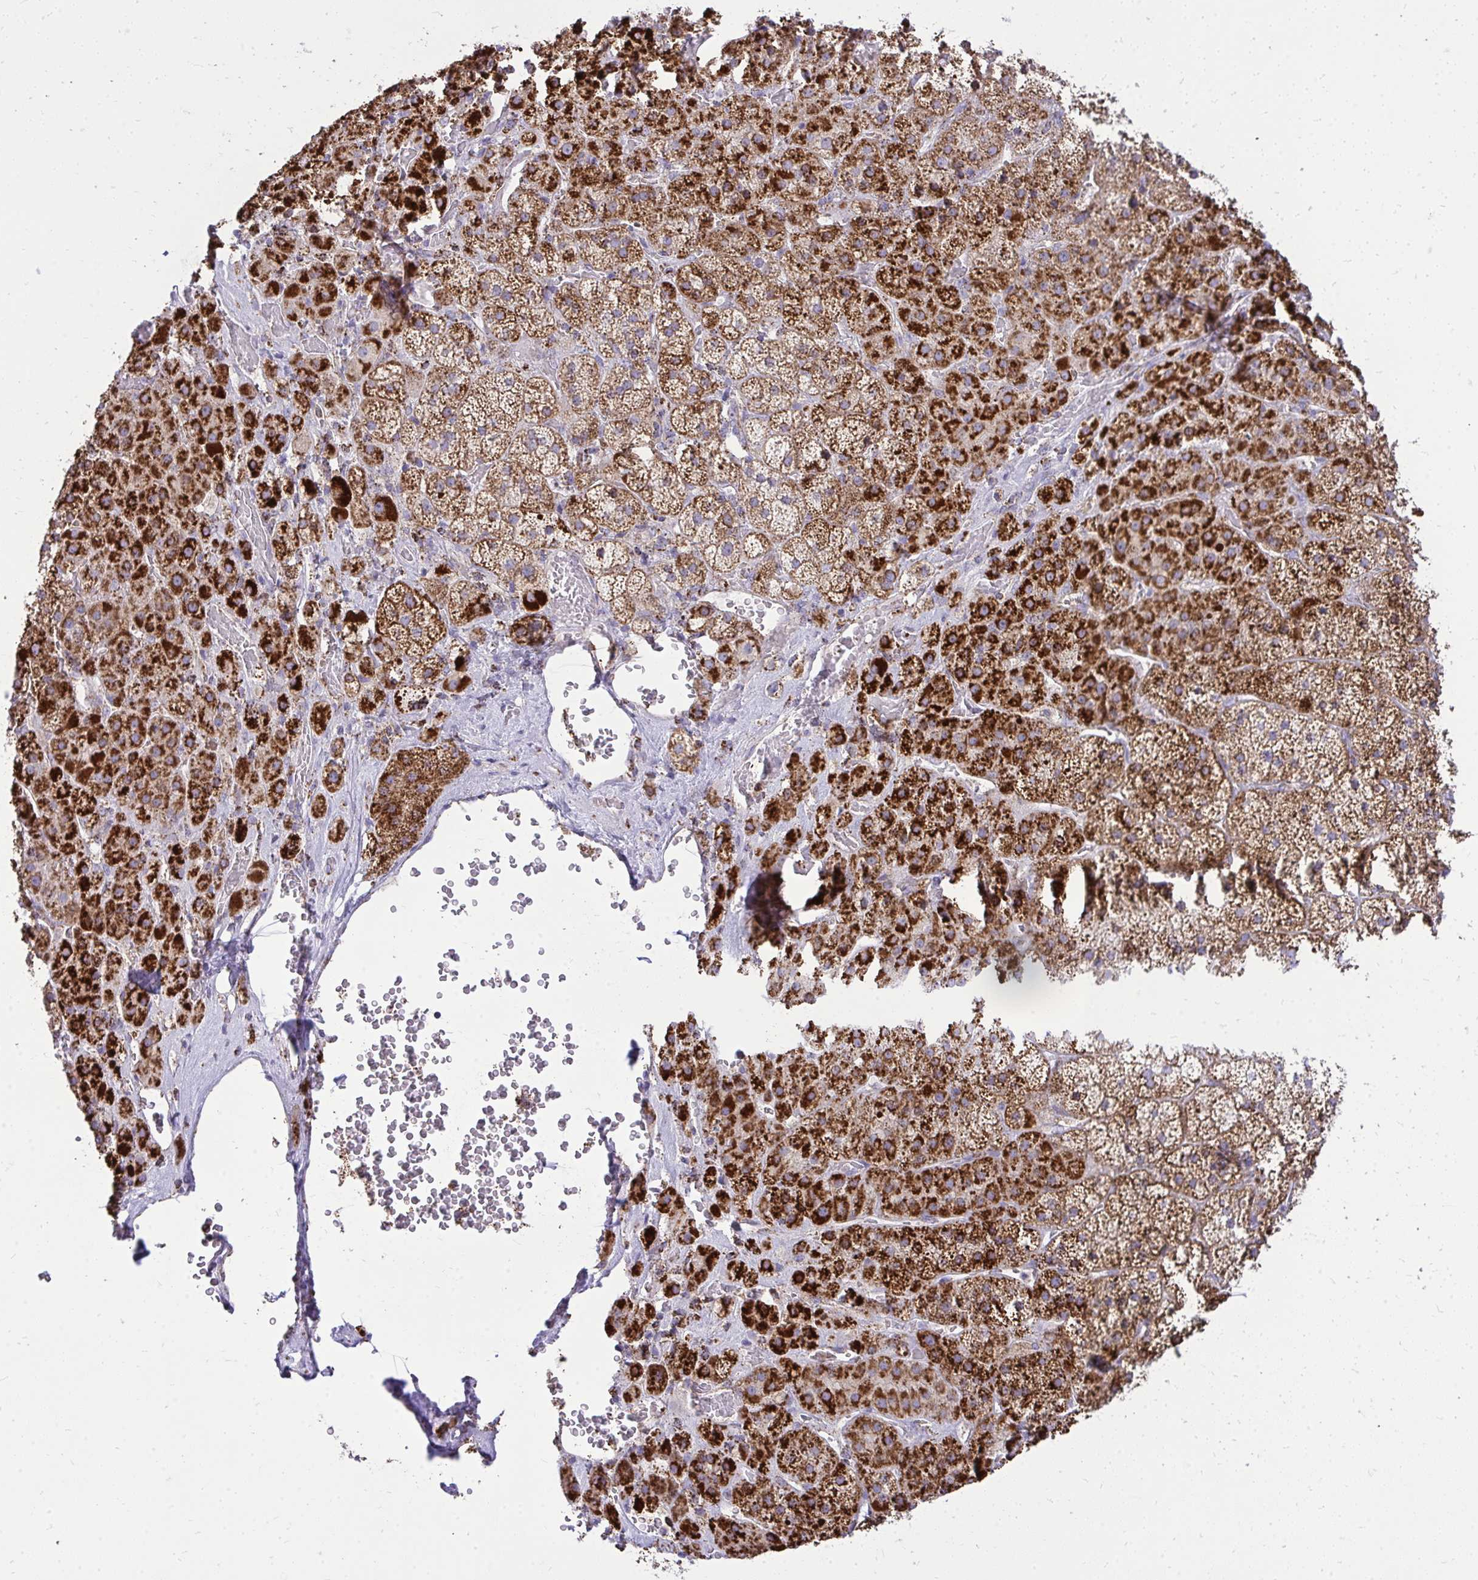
{"staining": {"intensity": "strong", "quantity": ">75%", "location": "cytoplasmic/membranous"}, "tissue": "adrenal gland", "cell_type": "Glandular cells", "image_type": "normal", "snomed": [{"axis": "morphology", "description": "Normal tissue, NOS"}, {"axis": "topography", "description": "Adrenal gland"}], "caption": "Human adrenal gland stained for a protein (brown) displays strong cytoplasmic/membranous positive positivity in approximately >75% of glandular cells.", "gene": "SPTBN2", "patient": {"sex": "male", "age": 57}}